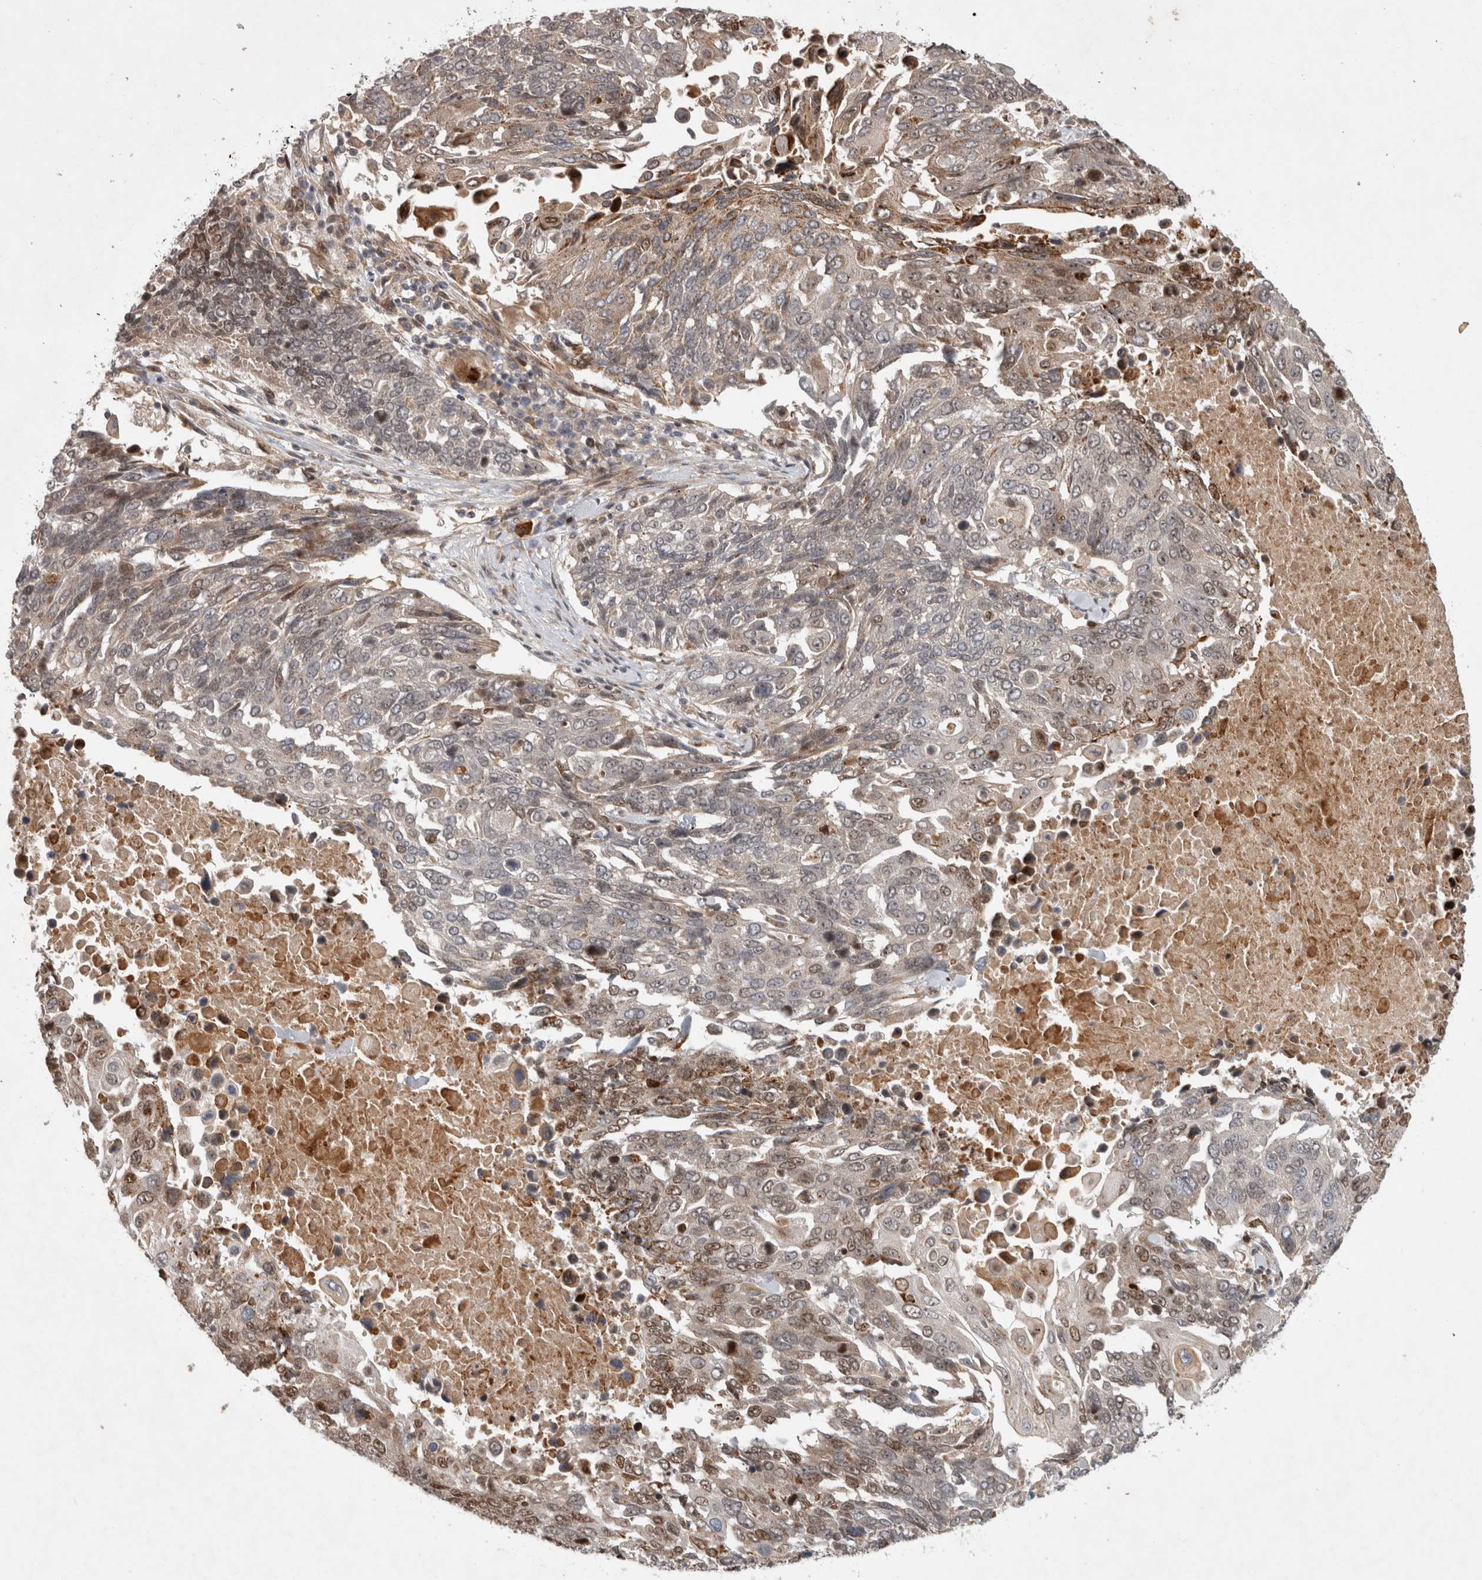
{"staining": {"intensity": "moderate", "quantity": "<25%", "location": "cytoplasmic/membranous,nuclear"}, "tissue": "lung cancer", "cell_type": "Tumor cells", "image_type": "cancer", "snomed": [{"axis": "morphology", "description": "Squamous cell carcinoma, NOS"}, {"axis": "topography", "description": "Lung"}], "caption": "Squamous cell carcinoma (lung) stained for a protein (brown) reveals moderate cytoplasmic/membranous and nuclear positive positivity in about <25% of tumor cells.", "gene": "INSRR", "patient": {"sex": "male", "age": 66}}